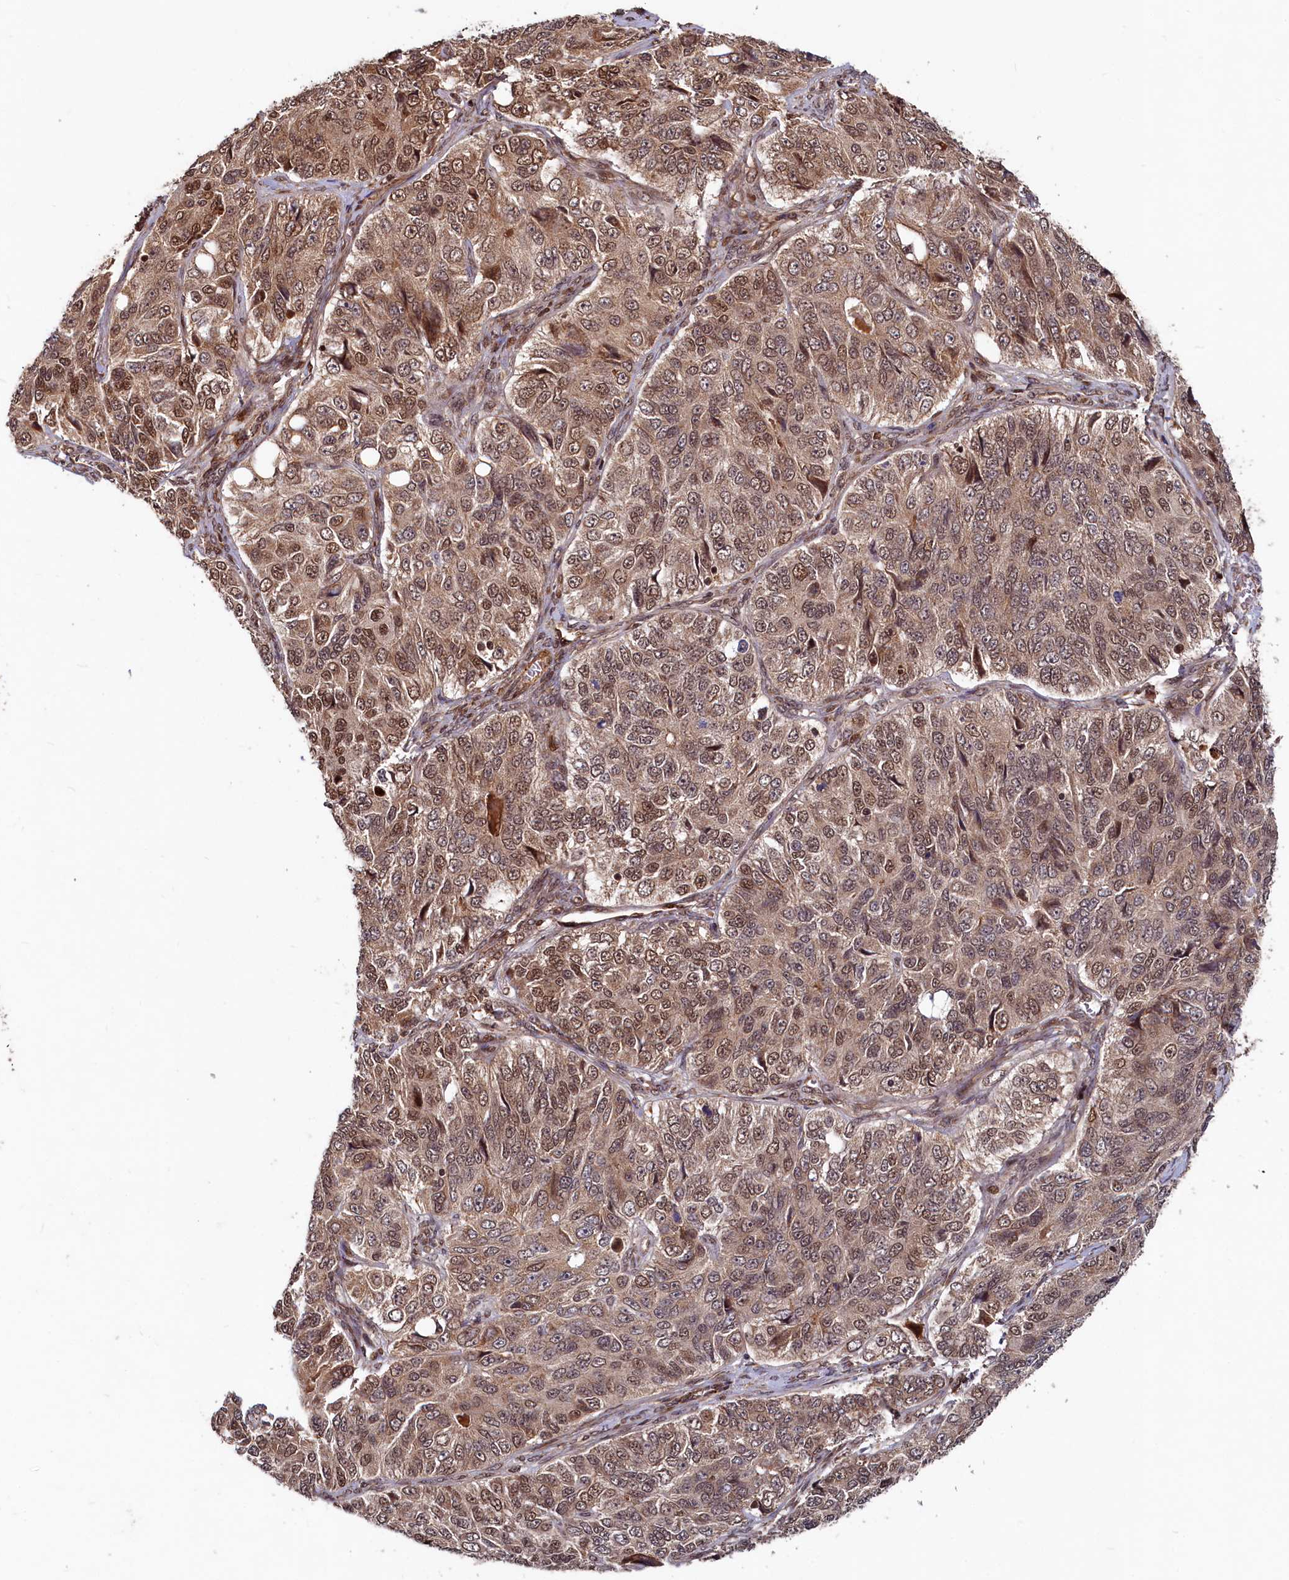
{"staining": {"intensity": "moderate", "quantity": ">75%", "location": "cytoplasmic/membranous,nuclear"}, "tissue": "ovarian cancer", "cell_type": "Tumor cells", "image_type": "cancer", "snomed": [{"axis": "morphology", "description": "Carcinoma, endometroid"}, {"axis": "topography", "description": "Ovary"}], "caption": "About >75% of tumor cells in endometroid carcinoma (ovarian) exhibit moderate cytoplasmic/membranous and nuclear protein staining as visualized by brown immunohistochemical staining.", "gene": "TRIM23", "patient": {"sex": "female", "age": 51}}